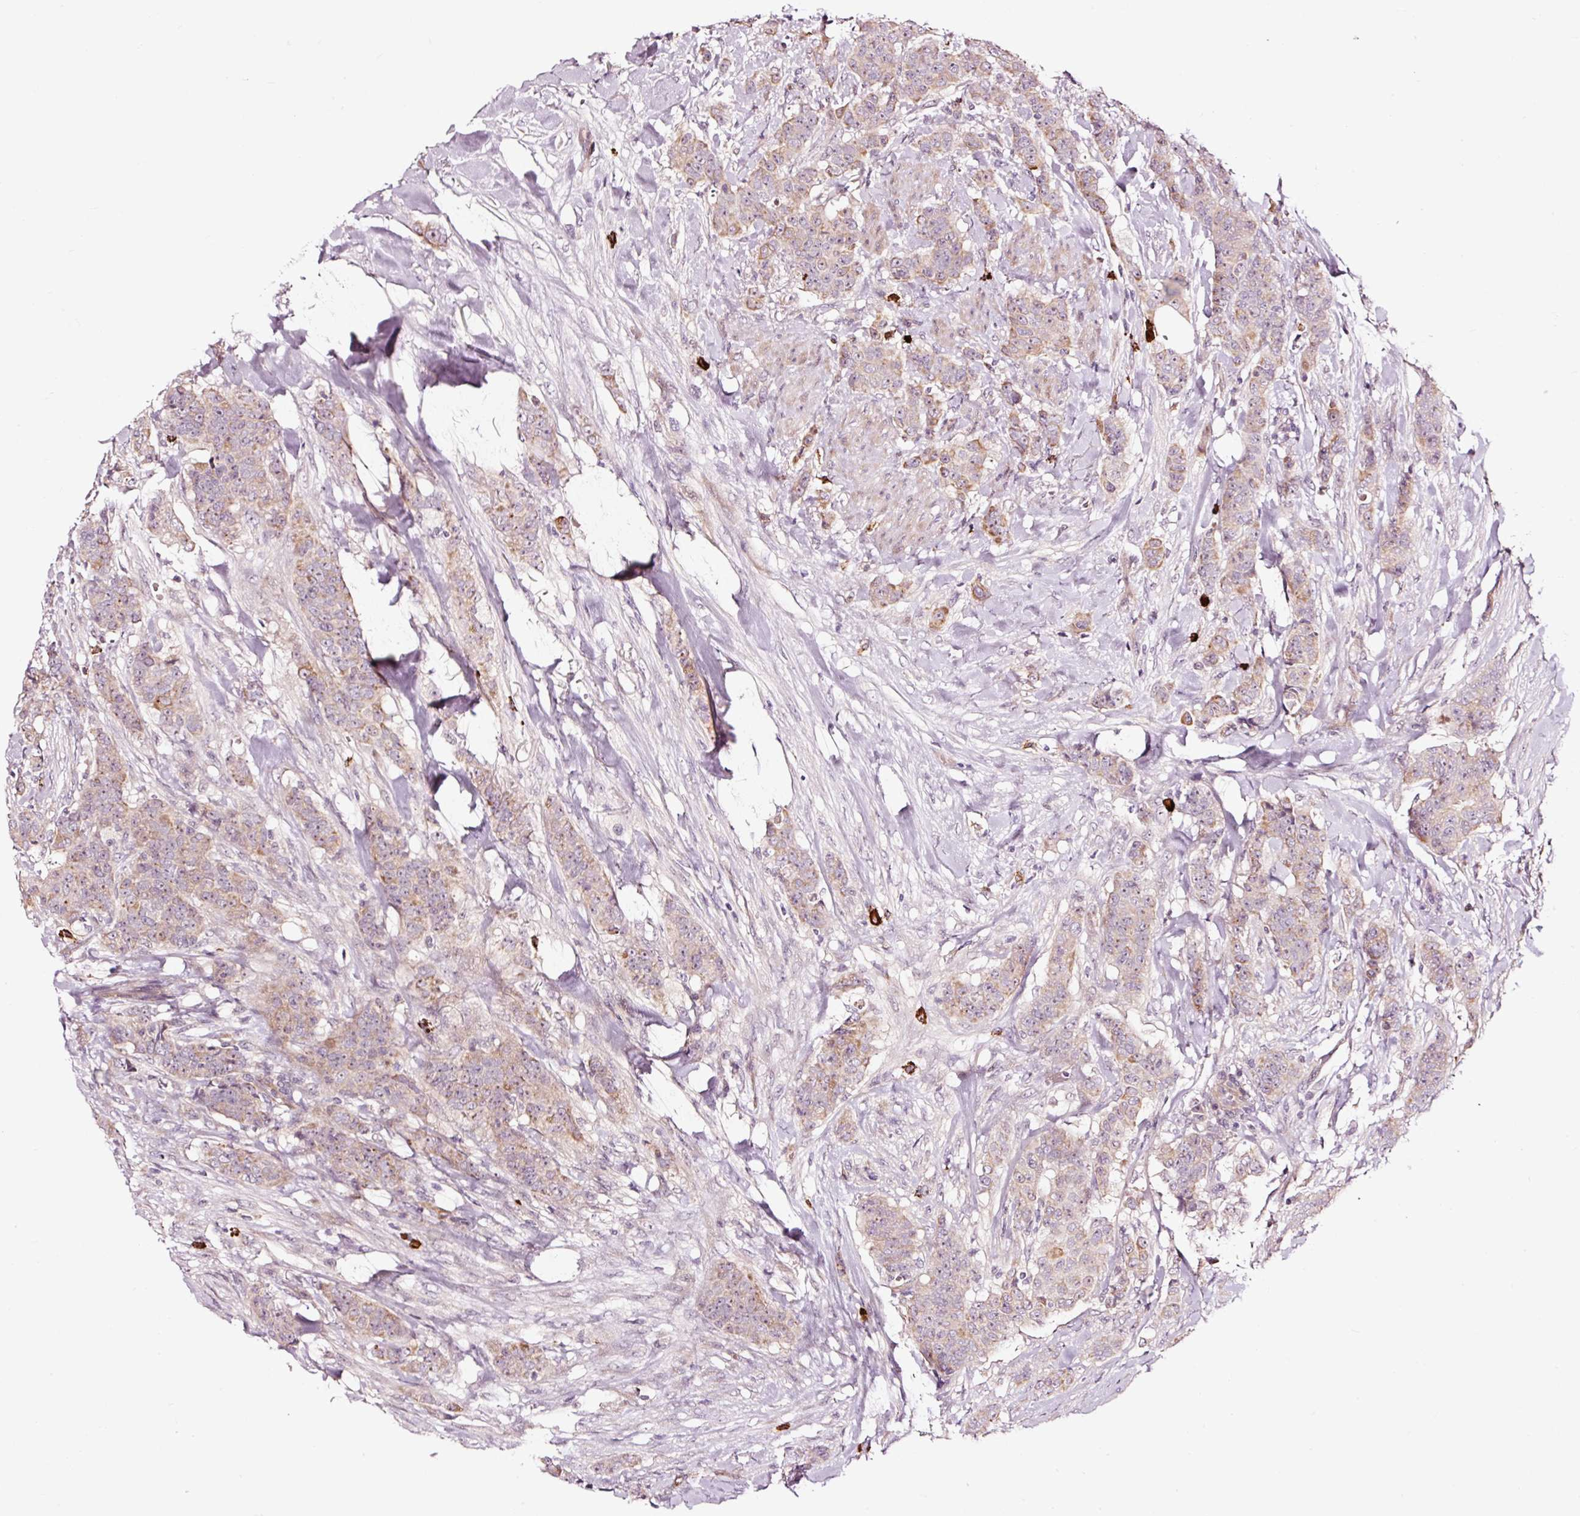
{"staining": {"intensity": "weak", "quantity": "25%-75%", "location": "cytoplasmic/membranous"}, "tissue": "breast cancer", "cell_type": "Tumor cells", "image_type": "cancer", "snomed": [{"axis": "morphology", "description": "Duct carcinoma"}, {"axis": "topography", "description": "Breast"}], "caption": "Brown immunohistochemical staining in breast cancer (infiltrating ductal carcinoma) shows weak cytoplasmic/membranous expression in approximately 25%-75% of tumor cells.", "gene": "UTP14A", "patient": {"sex": "female", "age": 40}}